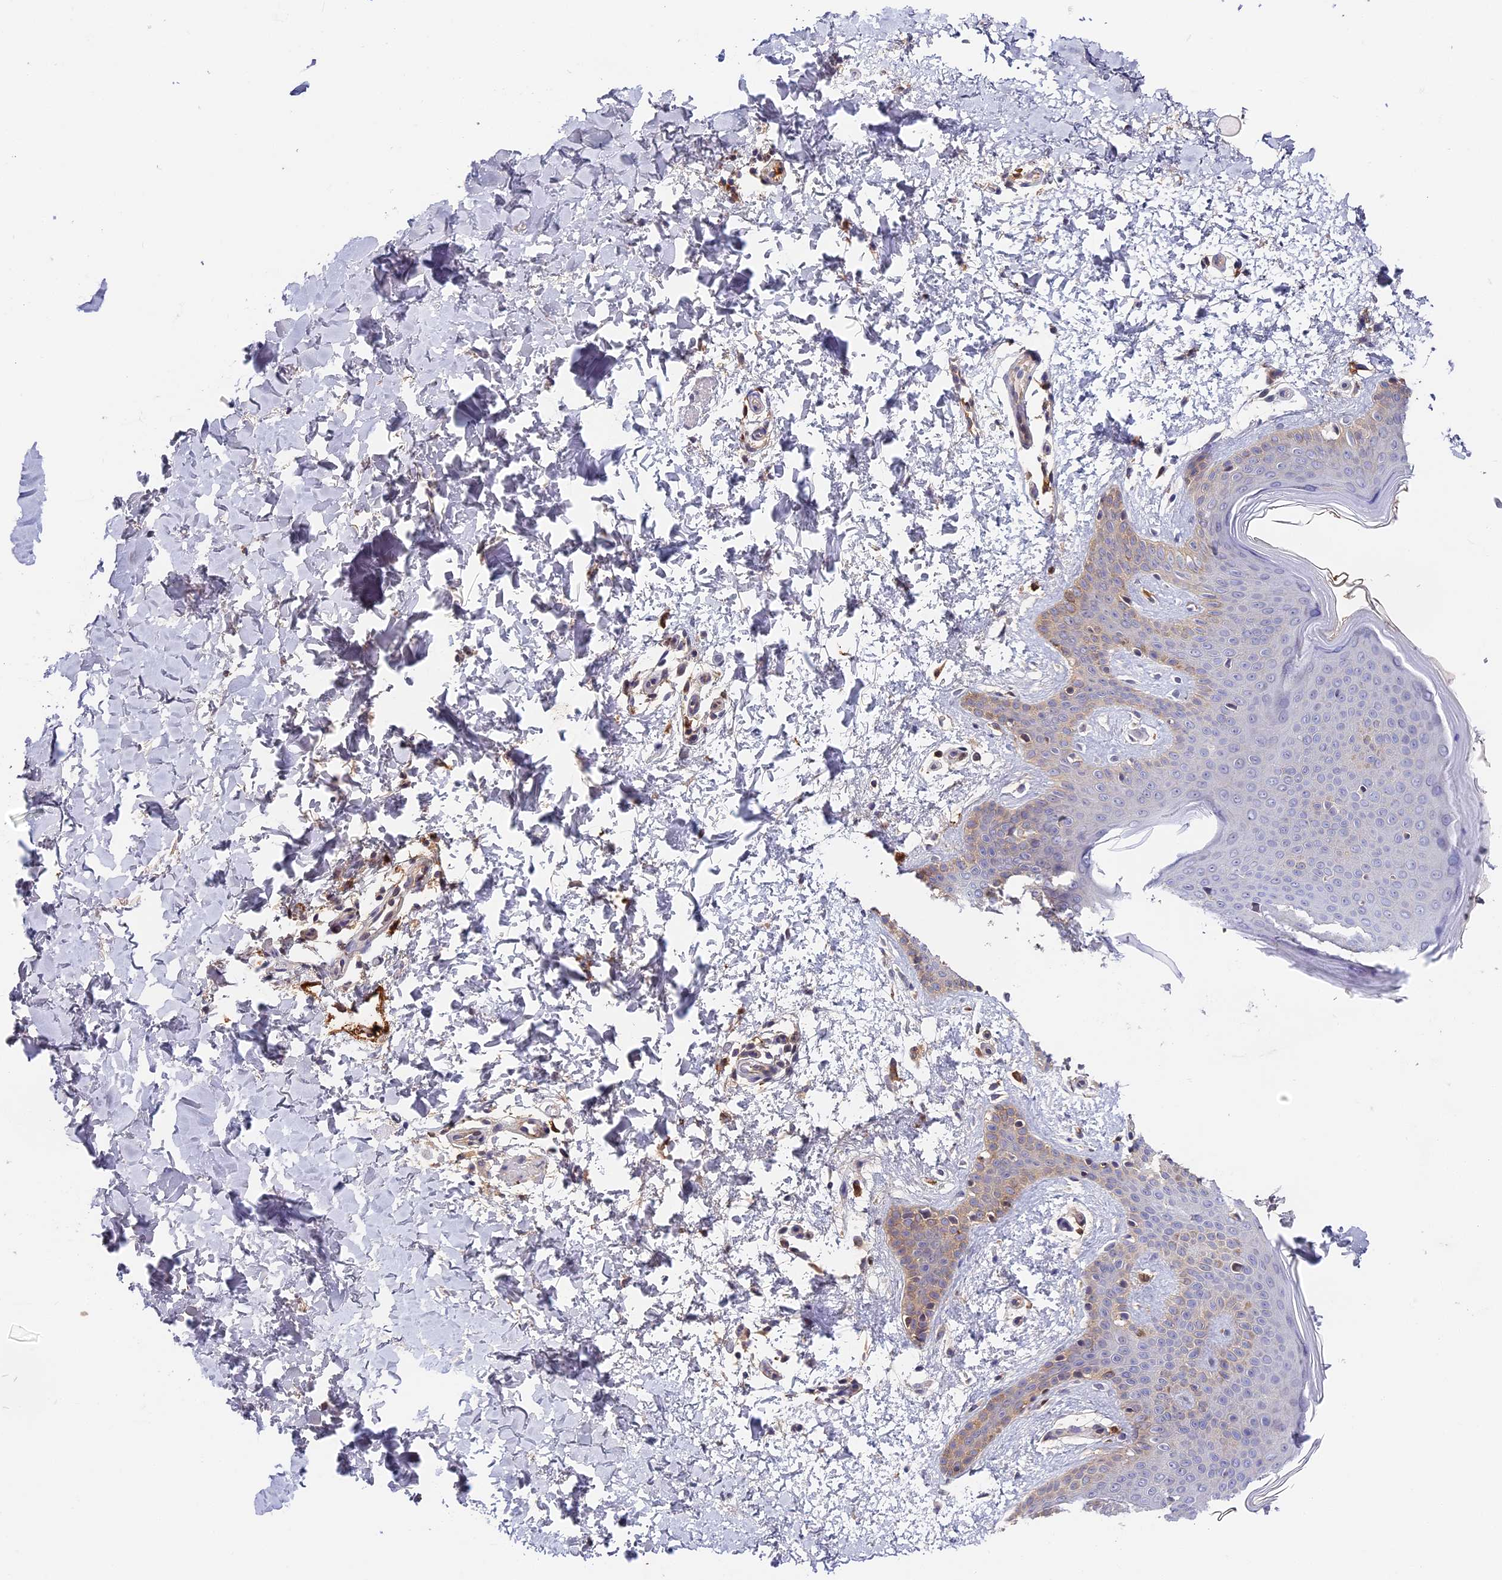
{"staining": {"intensity": "negative", "quantity": "none", "location": "none"}, "tissue": "skin", "cell_type": "Fibroblasts", "image_type": "normal", "snomed": [{"axis": "morphology", "description": "Normal tissue, NOS"}, {"axis": "topography", "description": "Skin"}], "caption": "Immunohistochemistry (IHC) micrograph of normal skin: human skin stained with DAB (3,3'-diaminobenzidine) reveals no significant protein expression in fibroblasts.", "gene": "ADGRD1", "patient": {"sex": "male", "age": 36}}